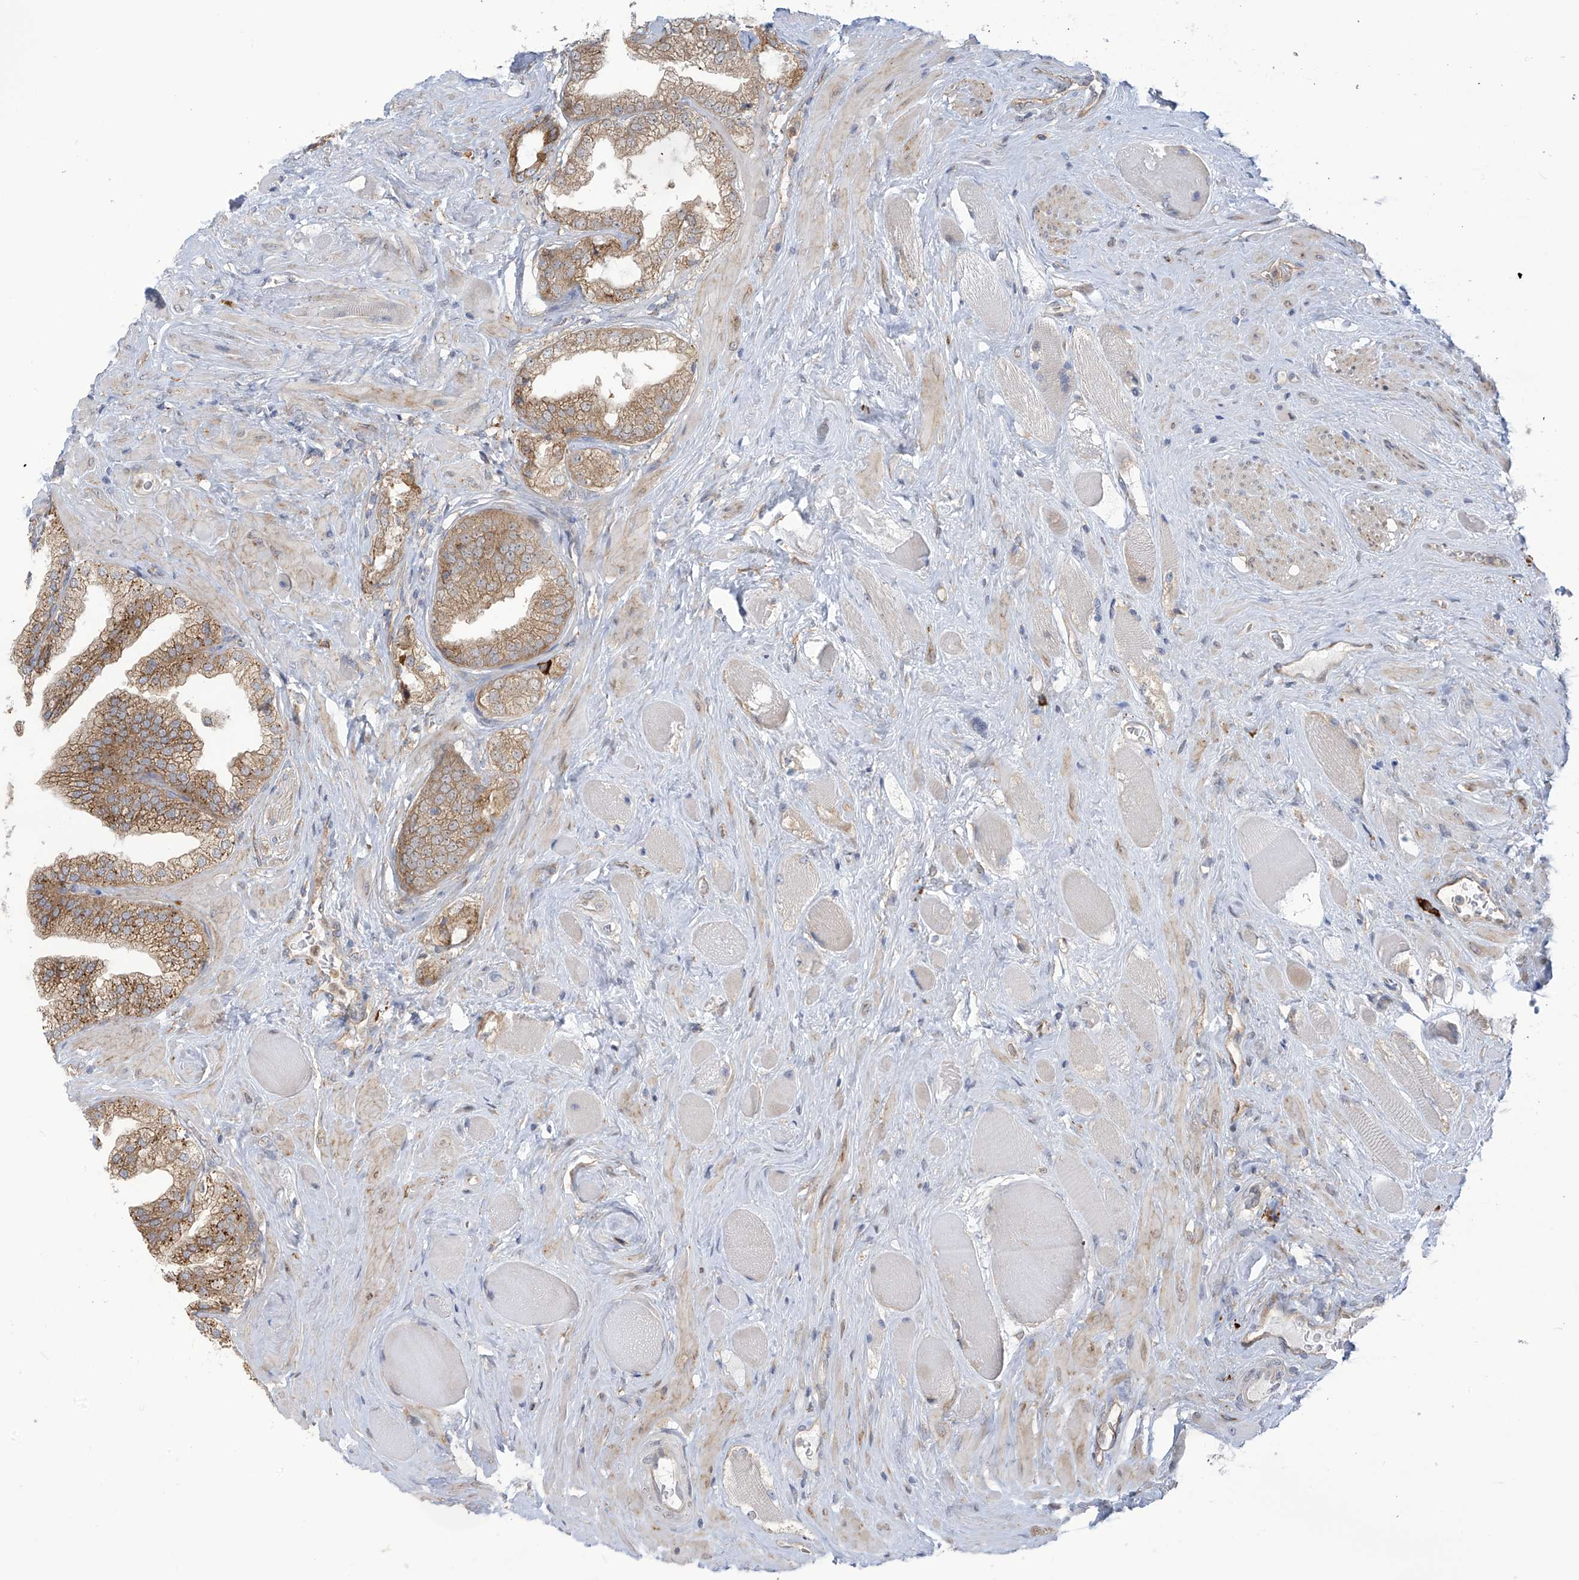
{"staining": {"intensity": "moderate", "quantity": "25%-75%", "location": "cytoplasmic/membranous"}, "tissue": "prostate cancer", "cell_type": "Tumor cells", "image_type": "cancer", "snomed": [{"axis": "morphology", "description": "Adenocarcinoma, High grade"}, {"axis": "topography", "description": "Prostate"}], "caption": "Immunohistochemistry (IHC) photomicrograph of prostate cancer (high-grade adenocarcinoma) stained for a protein (brown), which demonstrates medium levels of moderate cytoplasmic/membranous positivity in approximately 25%-75% of tumor cells.", "gene": "KIAA1522", "patient": {"sex": "male", "age": 58}}